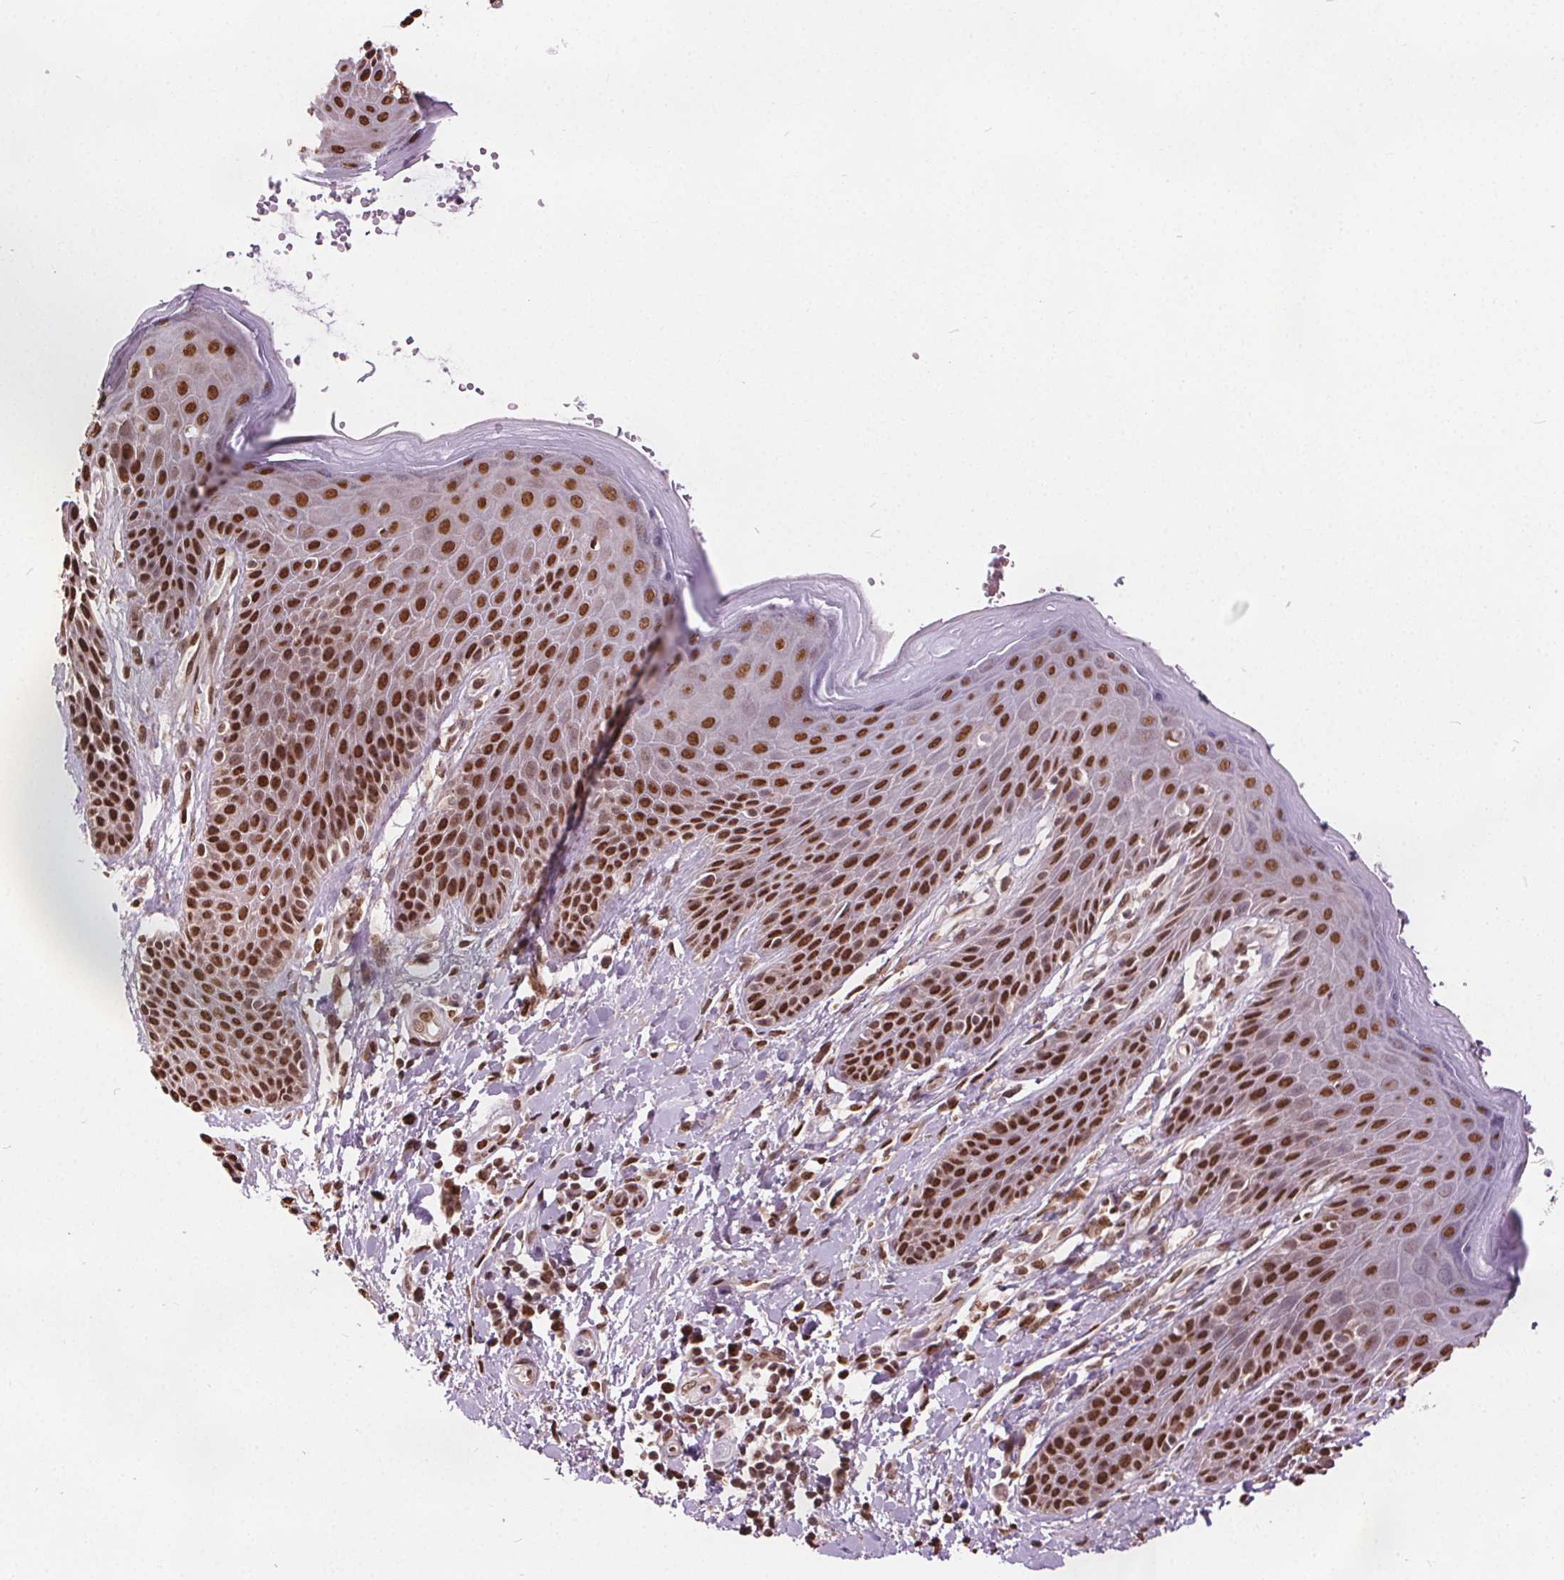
{"staining": {"intensity": "strong", "quantity": "25%-75%", "location": "nuclear"}, "tissue": "skin", "cell_type": "Epidermal cells", "image_type": "normal", "snomed": [{"axis": "morphology", "description": "Normal tissue, NOS"}, {"axis": "topography", "description": "Anal"}, {"axis": "topography", "description": "Peripheral nerve tissue"}], "caption": "Protein staining displays strong nuclear expression in approximately 25%-75% of epidermal cells in unremarkable skin. The protein is stained brown, and the nuclei are stained in blue (DAB (3,3'-diaminobenzidine) IHC with brightfield microscopy, high magnification).", "gene": "ISLR2", "patient": {"sex": "male", "age": 51}}